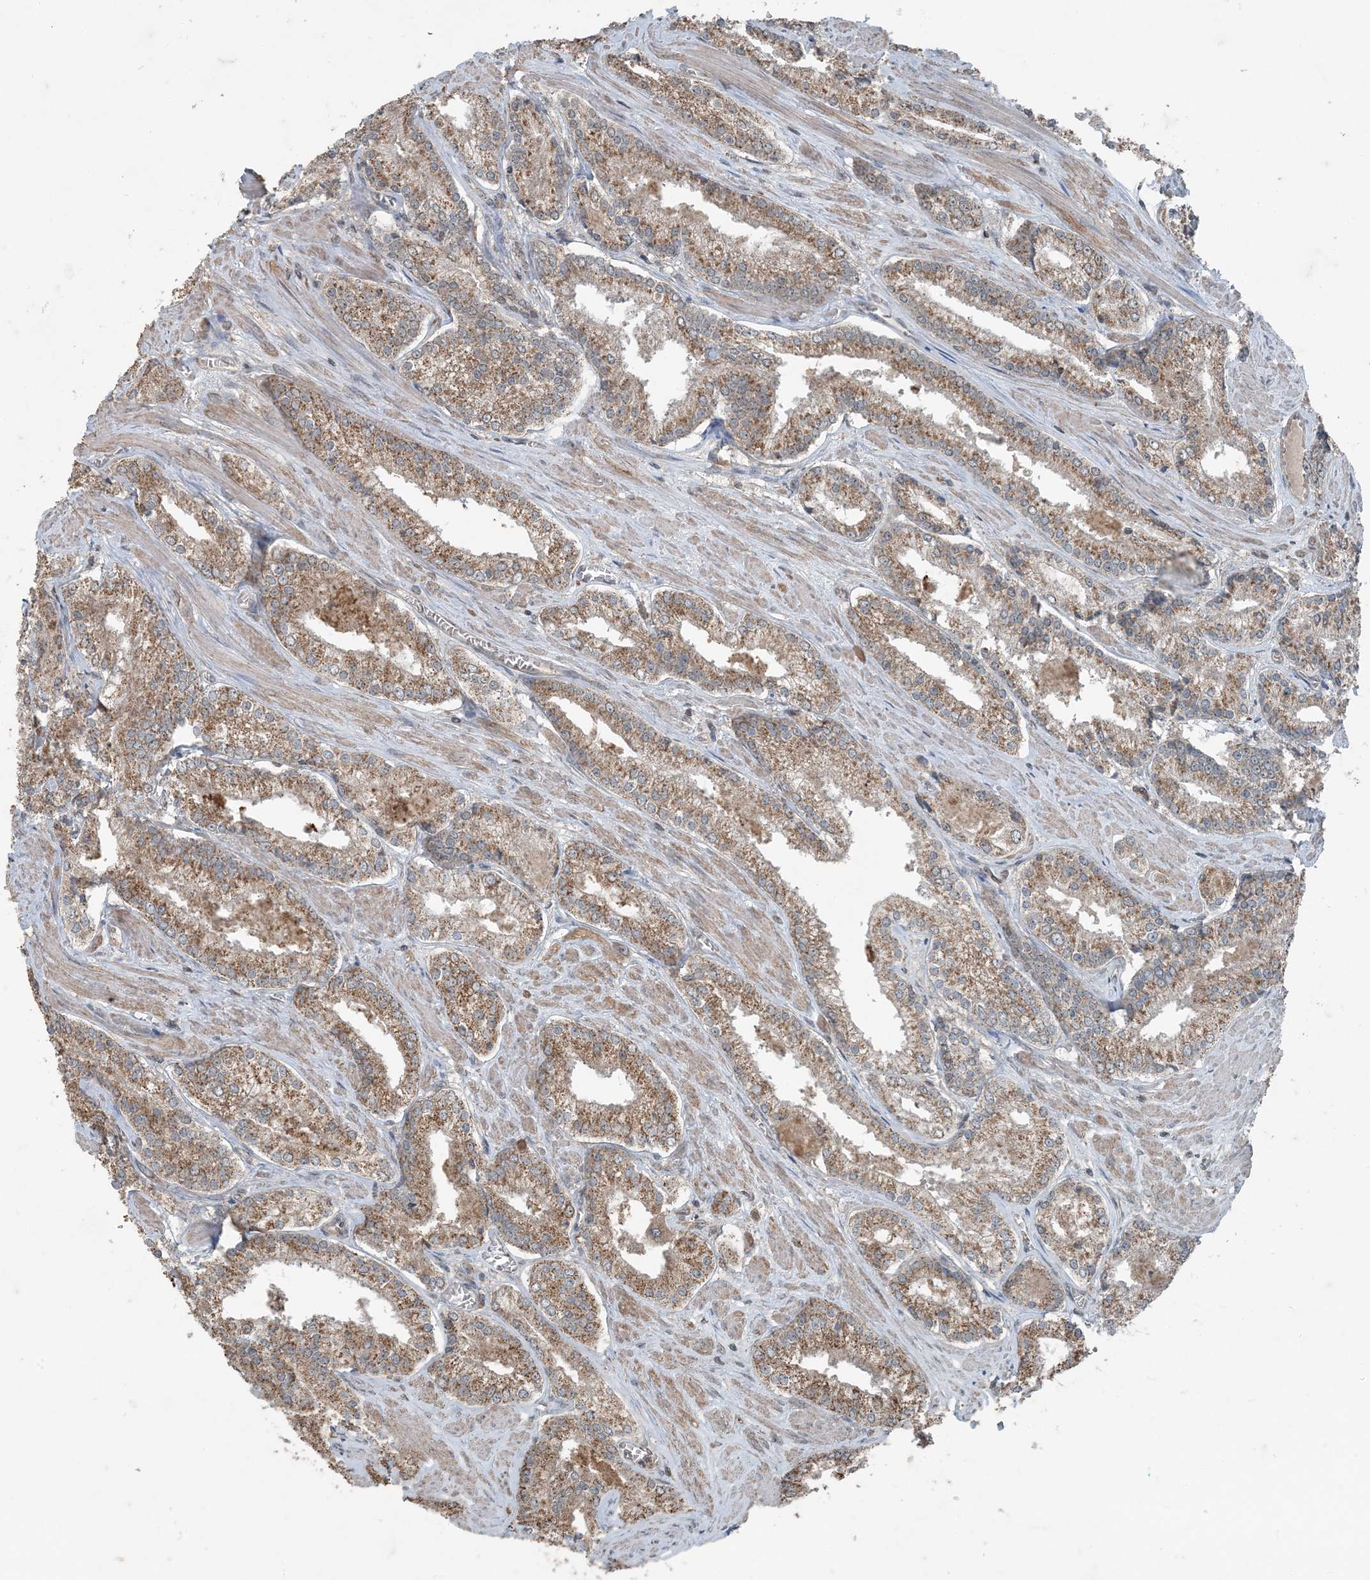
{"staining": {"intensity": "moderate", "quantity": ">75%", "location": "cytoplasmic/membranous"}, "tissue": "prostate cancer", "cell_type": "Tumor cells", "image_type": "cancer", "snomed": [{"axis": "morphology", "description": "Adenocarcinoma, Low grade"}, {"axis": "topography", "description": "Prostate"}], "caption": "Protein staining by immunohistochemistry (IHC) shows moderate cytoplasmic/membranous positivity in about >75% of tumor cells in prostate cancer (adenocarcinoma (low-grade)).", "gene": "GNL1", "patient": {"sex": "male", "age": 54}}